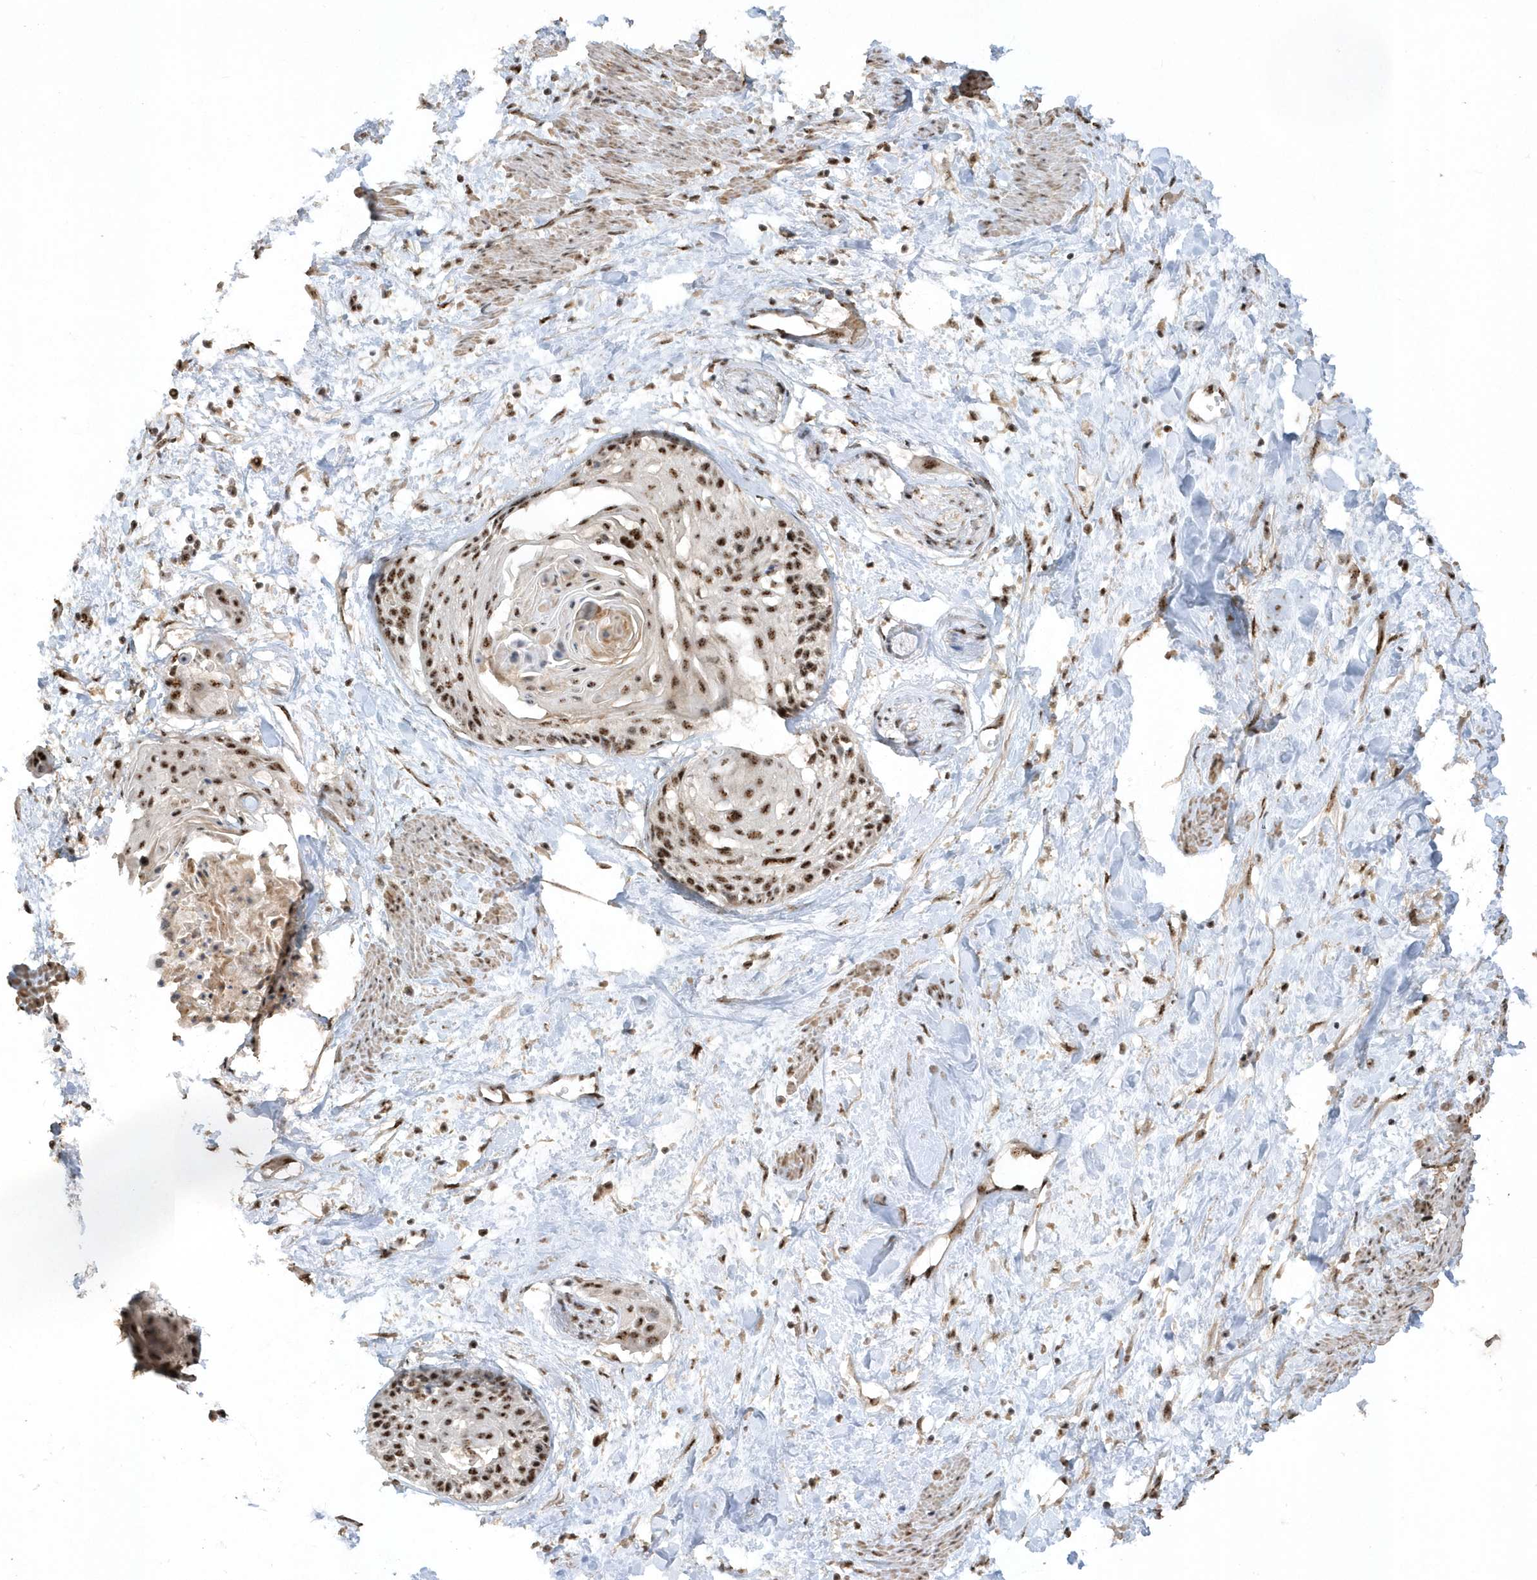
{"staining": {"intensity": "strong", "quantity": ">75%", "location": "nuclear"}, "tissue": "cervical cancer", "cell_type": "Tumor cells", "image_type": "cancer", "snomed": [{"axis": "morphology", "description": "Squamous cell carcinoma, NOS"}, {"axis": "topography", "description": "Cervix"}], "caption": "Squamous cell carcinoma (cervical) tissue demonstrates strong nuclear staining in about >75% of tumor cells", "gene": "POLR3B", "patient": {"sex": "female", "age": 57}}